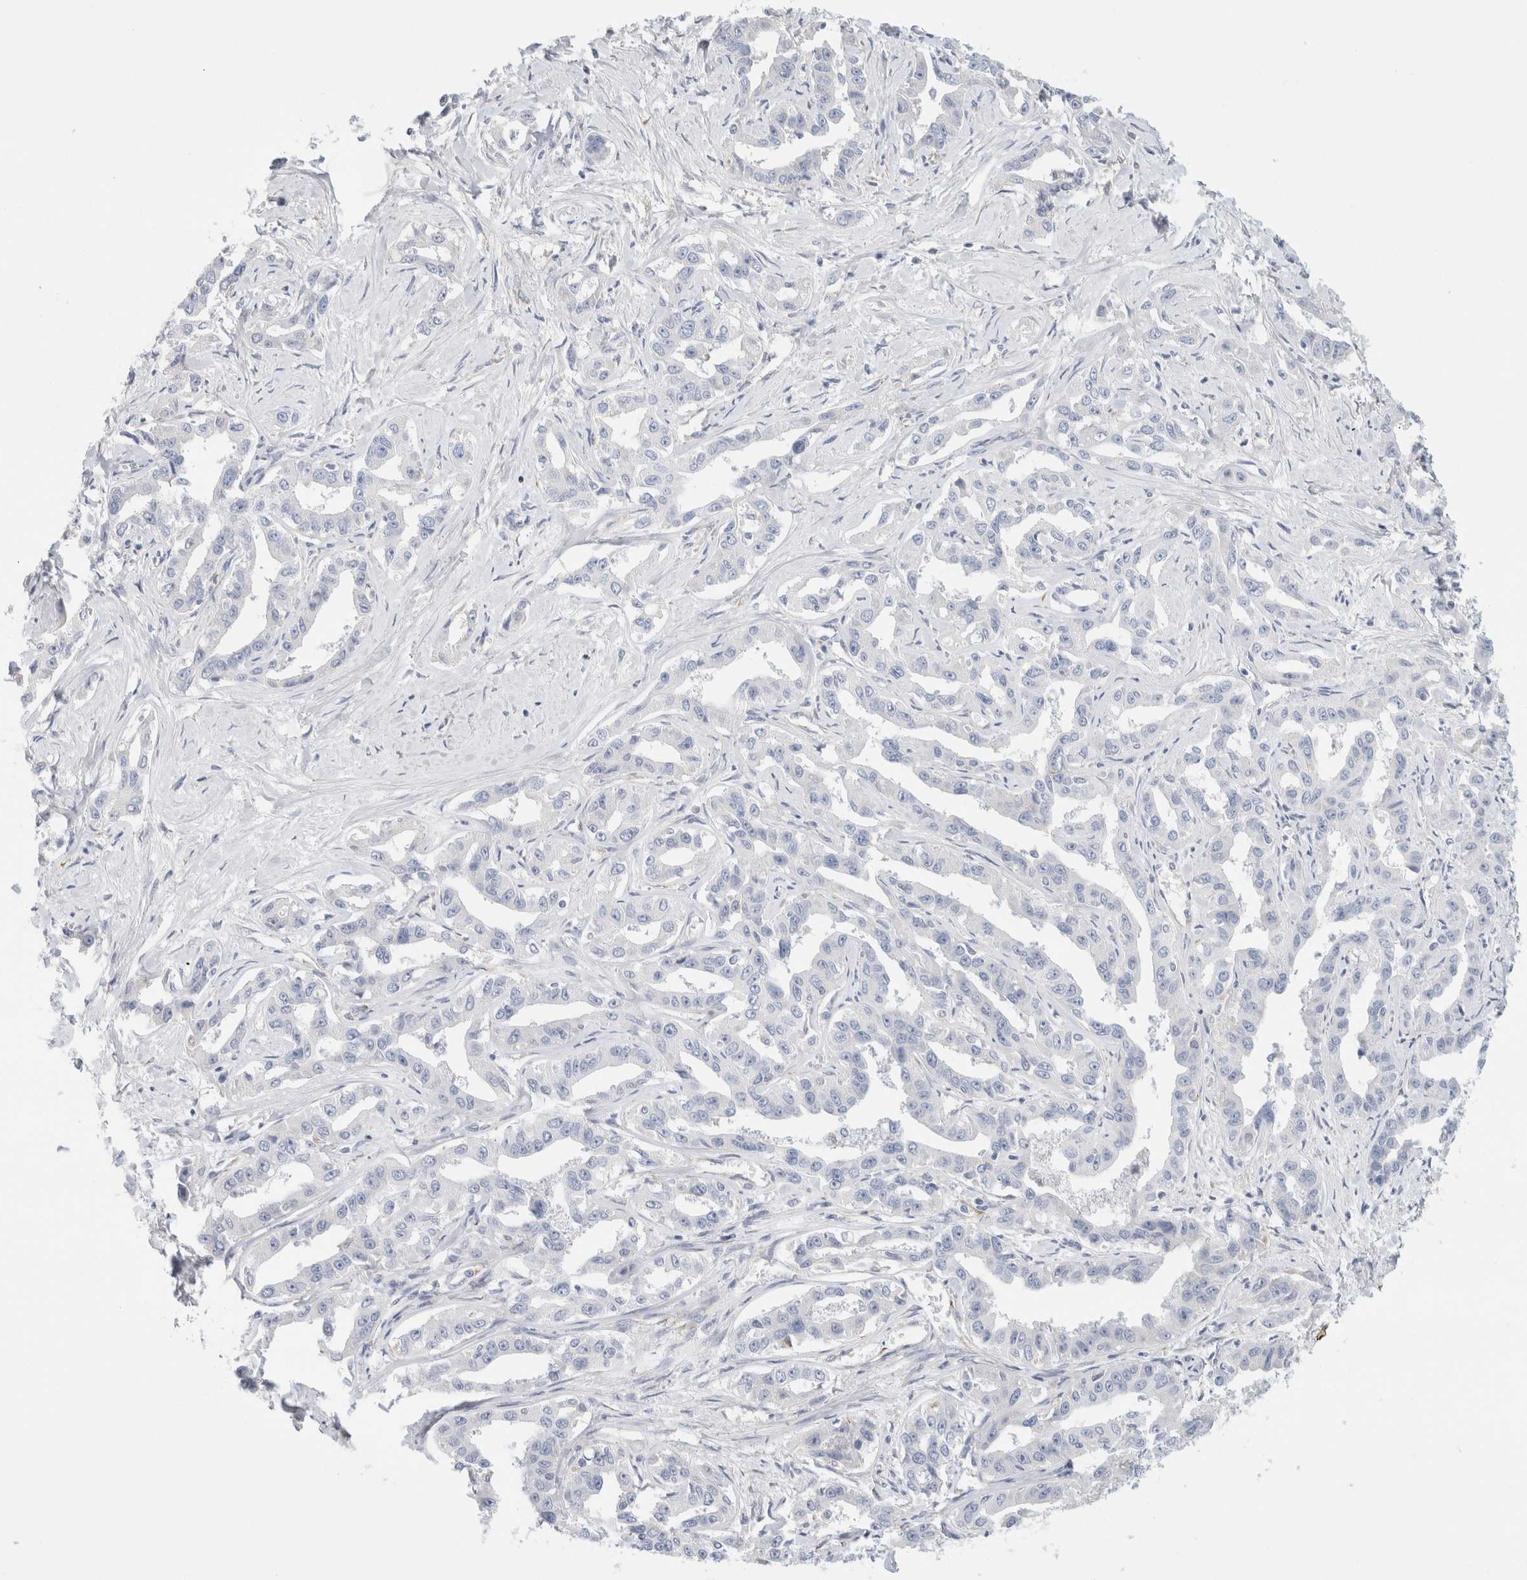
{"staining": {"intensity": "negative", "quantity": "none", "location": "none"}, "tissue": "liver cancer", "cell_type": "Tumor cells", "image_type": "cancer", "snomed": [{"axis": "morphology", "description": "Cholangiocarcinoma"}, {"axis": "topography", "description": "Liver"}], "caption": "Liver cholangiocarcinoma was stained to show a protein in brown. There is no significant positivity in tumor cells.", "gene": "CSK", "patient": {"sex": "male", "age": 59}}